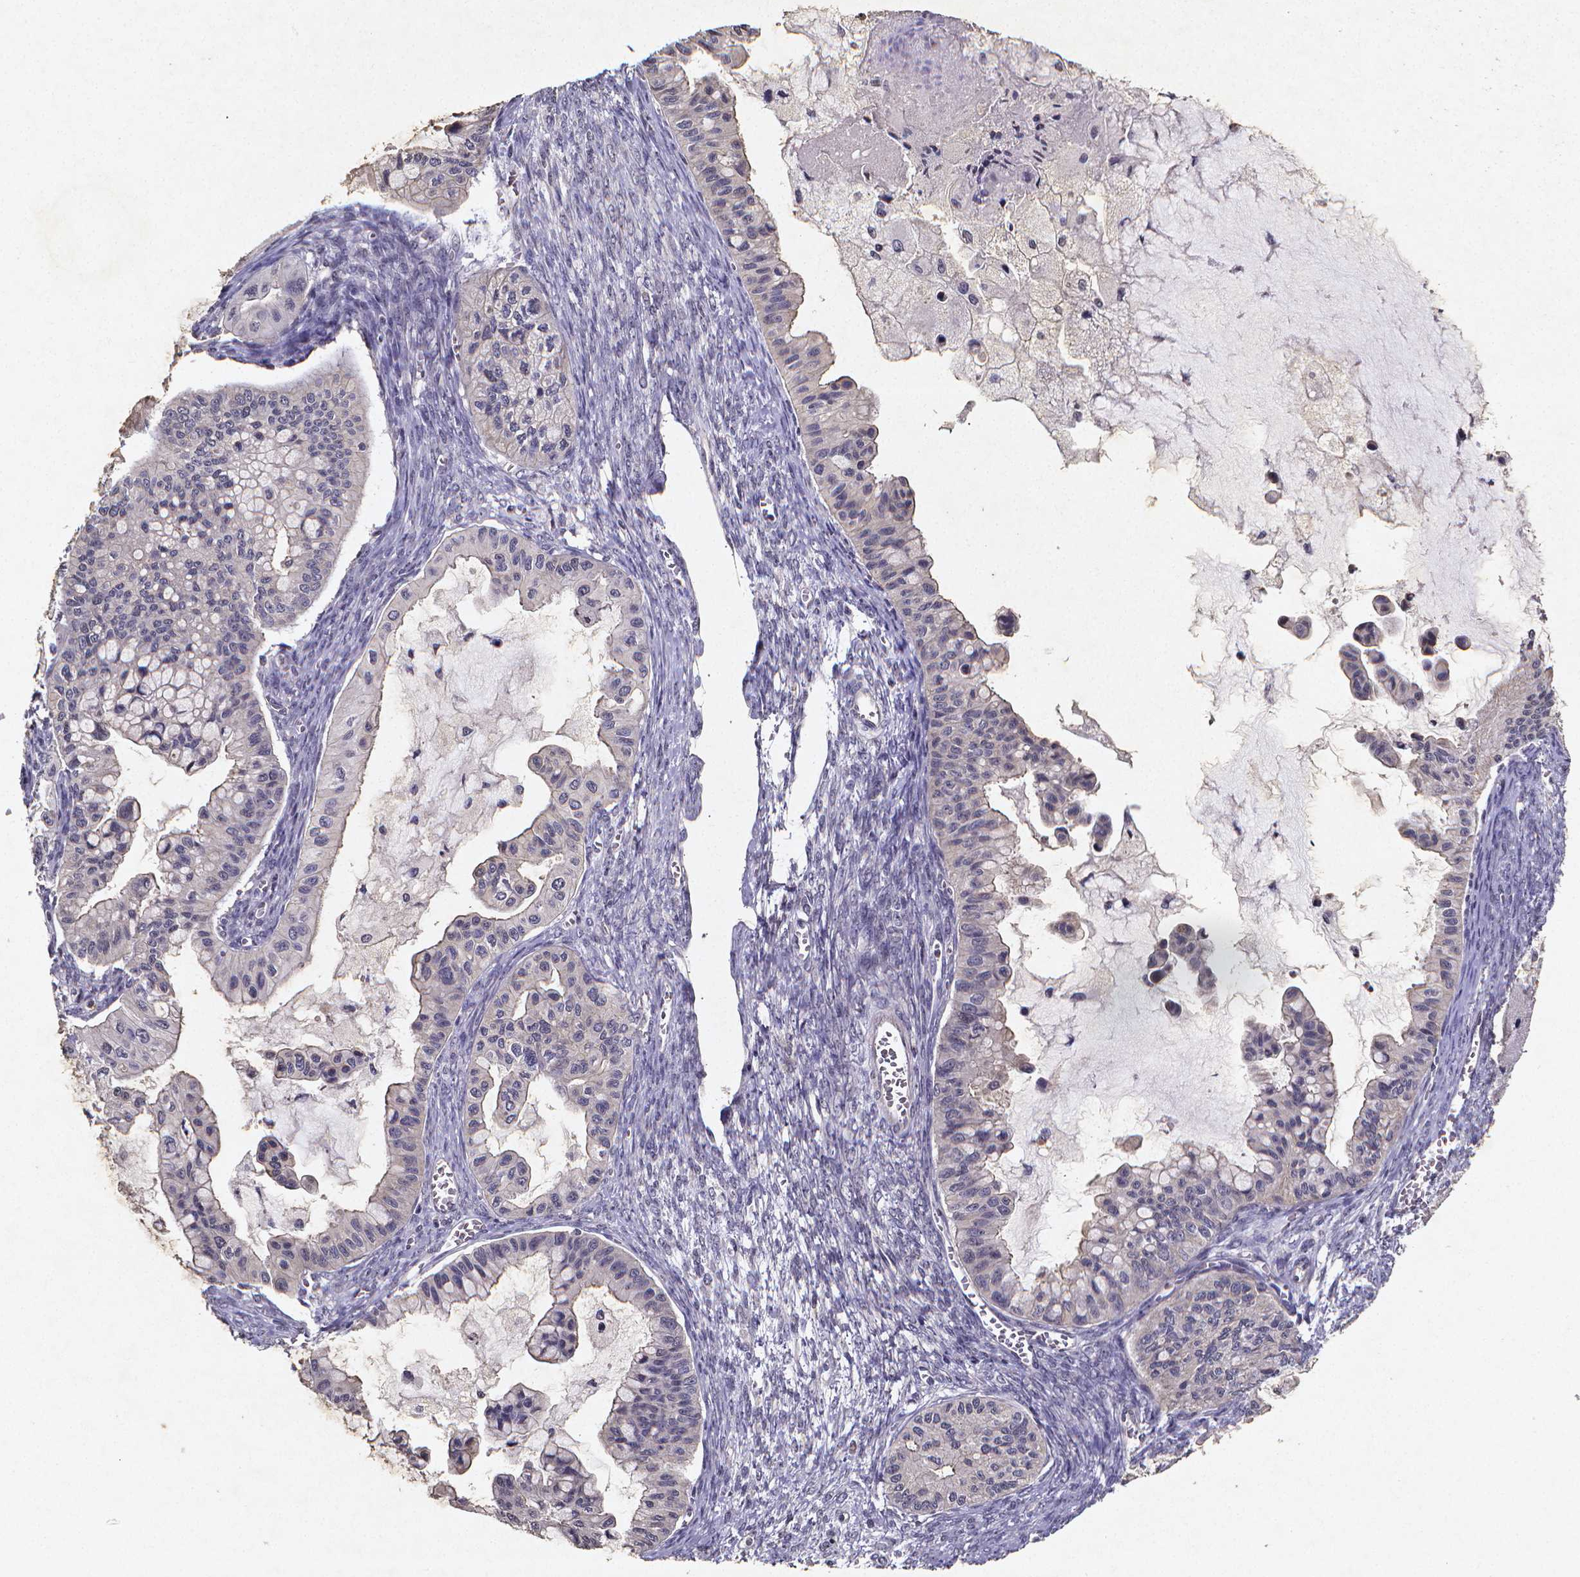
{"staining": {"intensity": "negative", "quantity": "none", "location": "none"}, "tissue": "ovarian cancer", "cell_type": "Tumor cells", "image_type": "cancer", "snomed": [{"axis": "morphology", "description": "Cystadenocarcinoma, mucinous, NOS"}, {"axis": "topography", "description": "Ovary"}], "caption": "Histopathology image shows no protein staining in tumor cells of mucinous cystadenocarcinoma (ovarian) tissue.", "gene": "TP73", "patient": {"sex": "female", "age": 72}}